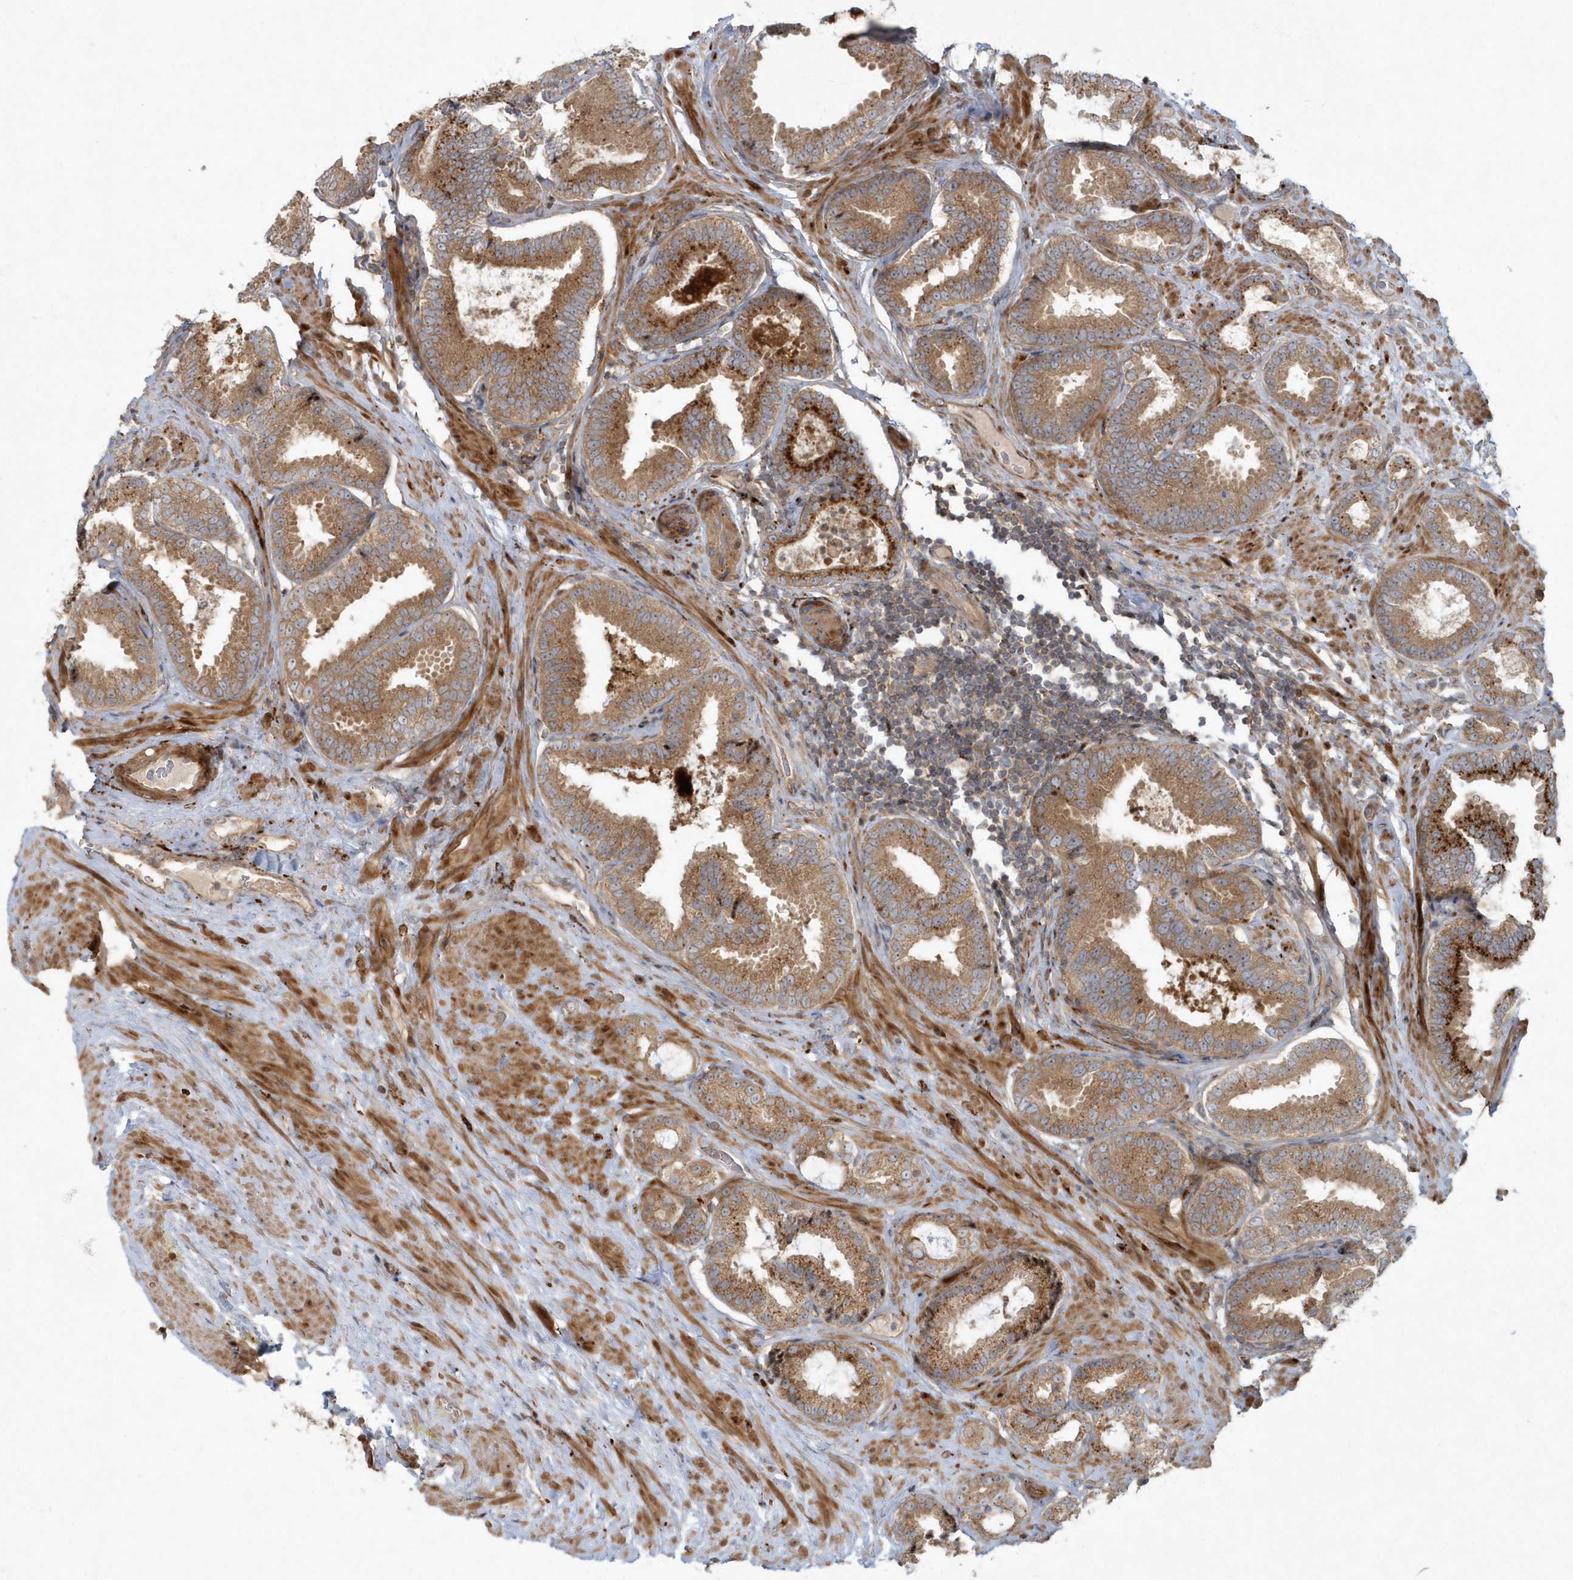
{"staining": {"intensity": "moderate", "quantity": ">75%", "location": "cytoplasmic/membranous"}, "tissue": "prostate cancer", "cell_type": "Tumor cells", "image_type": "cancer", "snomed": [{"axis": "morphology", "description": "Adenocarcinoma, Low grade"}, {"axis": "topography", "description": "Prostate"}], "caption": "Approximately >75% of tumor cells in human adenocarcinoma (low-grade) (prostate) exhibit moderate cytoplasmic/membranous protein staining as visualized by brown immunohistochemical staining.", "gene": "ARHGEF38", "patient": {"sex": "male", "age": 71}}